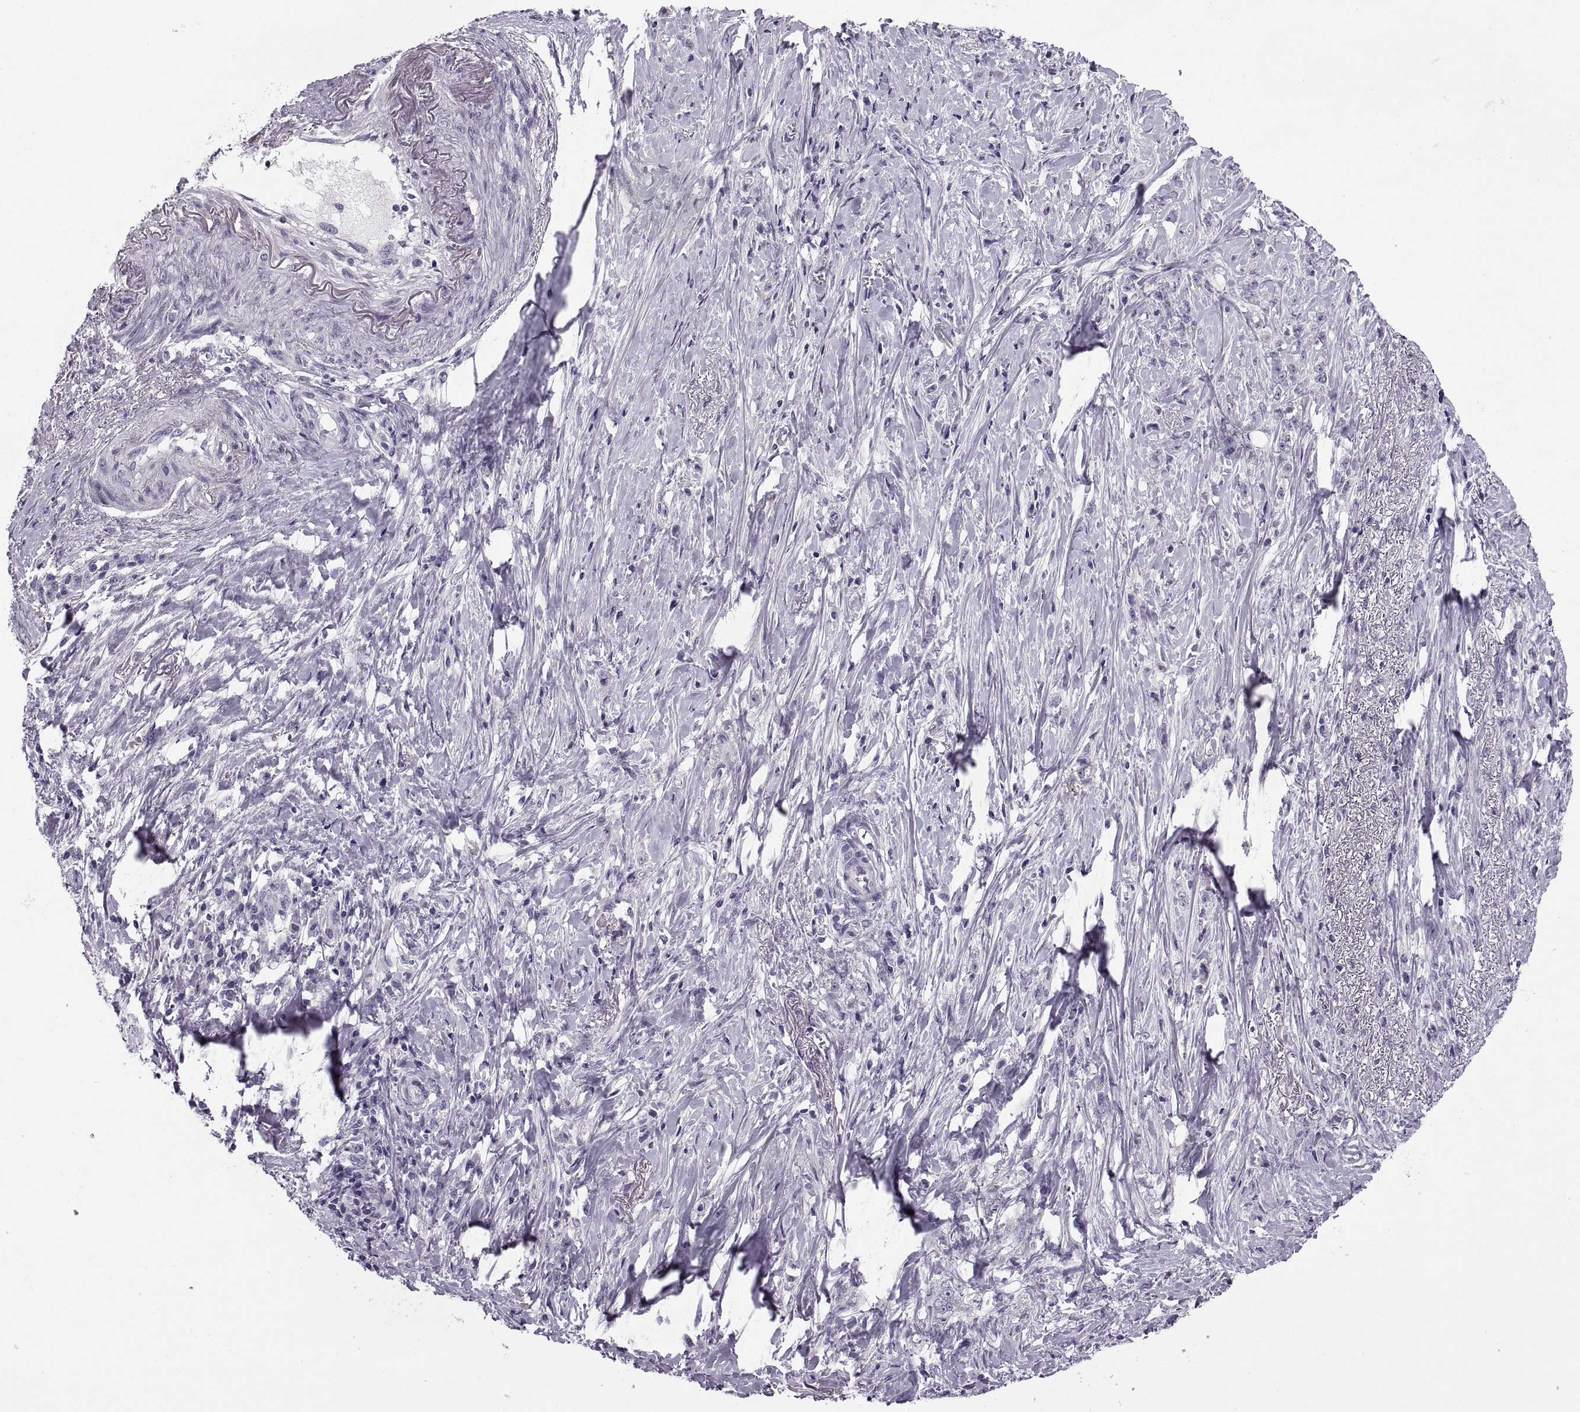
{"staining": {"intensity": "negative", "quantity": "none", "location": "none"}, "tissue": "stomach cancer", "cell_type": "Tumor cells", "image_type": "cancer", "snomed": [{"axis": "morphology", "description": "Adenocarcinoma, NOS"}, {"axis": "topography", "description": "Stomach, lower"}], "caption": "The IHC image has no significant staining in tumor cells of stomach cancer tissue.", "gene": "MAGEB1", "patient": {"sex": "male", "age": 88}}